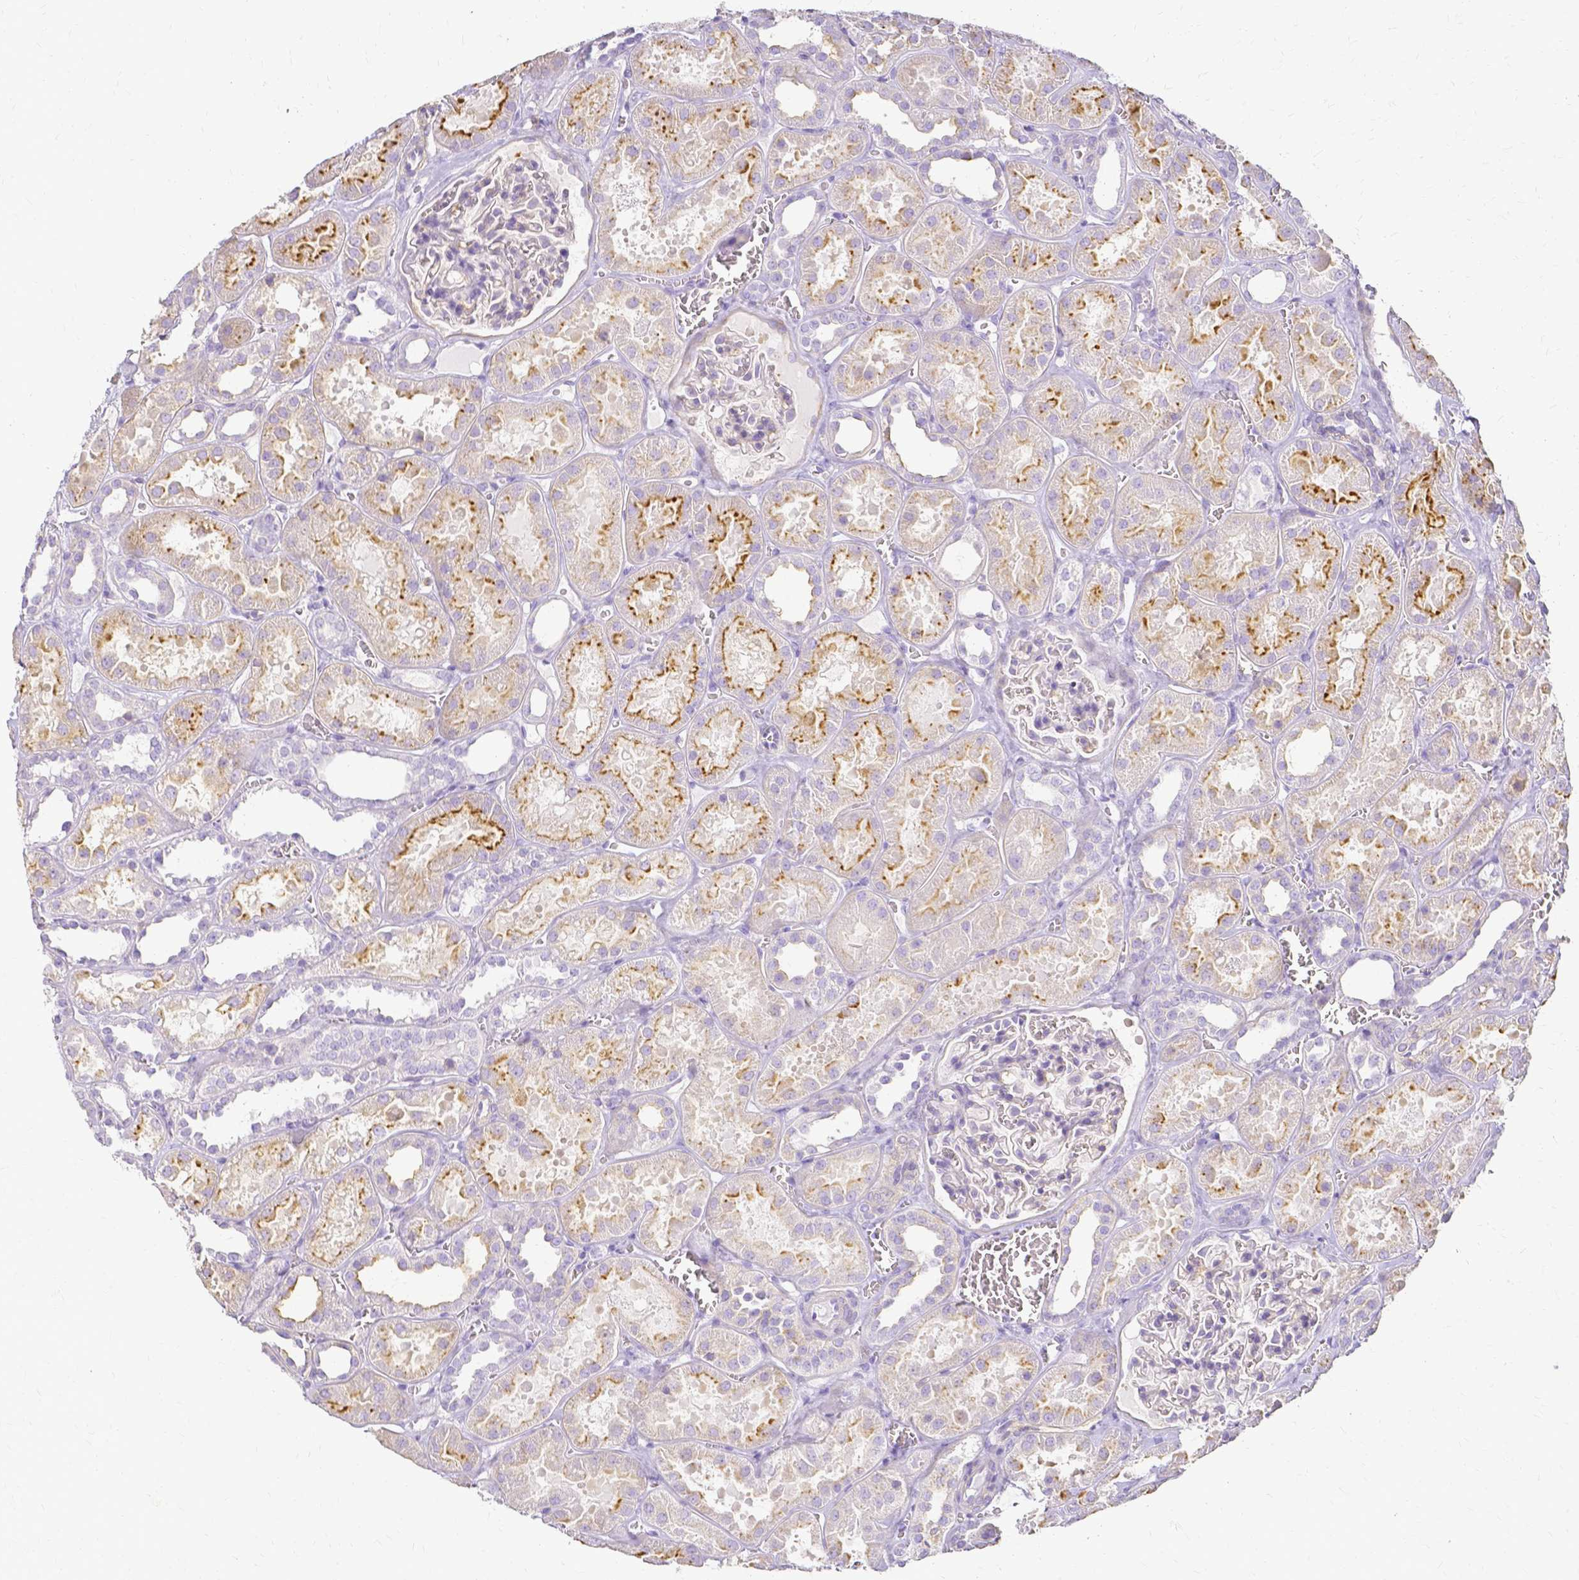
{"staining": {"intensity": "negative", "quantity": "none", "location": "none"}, "tissue": "kidney", "cell_type": "Cells in glomeruli", "image_type": "normal", "snomed": [{"axis": "morphology", "description": "Normal tissue, NOS"}, {"axis": "topography", "description": "Kidney"}], "caption": "An image of human kidney is negative for staining in cells in glomeruli. The staining was performed using DAB (3,3'-diaminobenzidine) to visualize the protein expression in brown, while the nuclei were stained in blue with hematoxylin (Magnification: 20x).", "gene": "HSPA12A", "patient": {"sex": "female", "age": 41}}